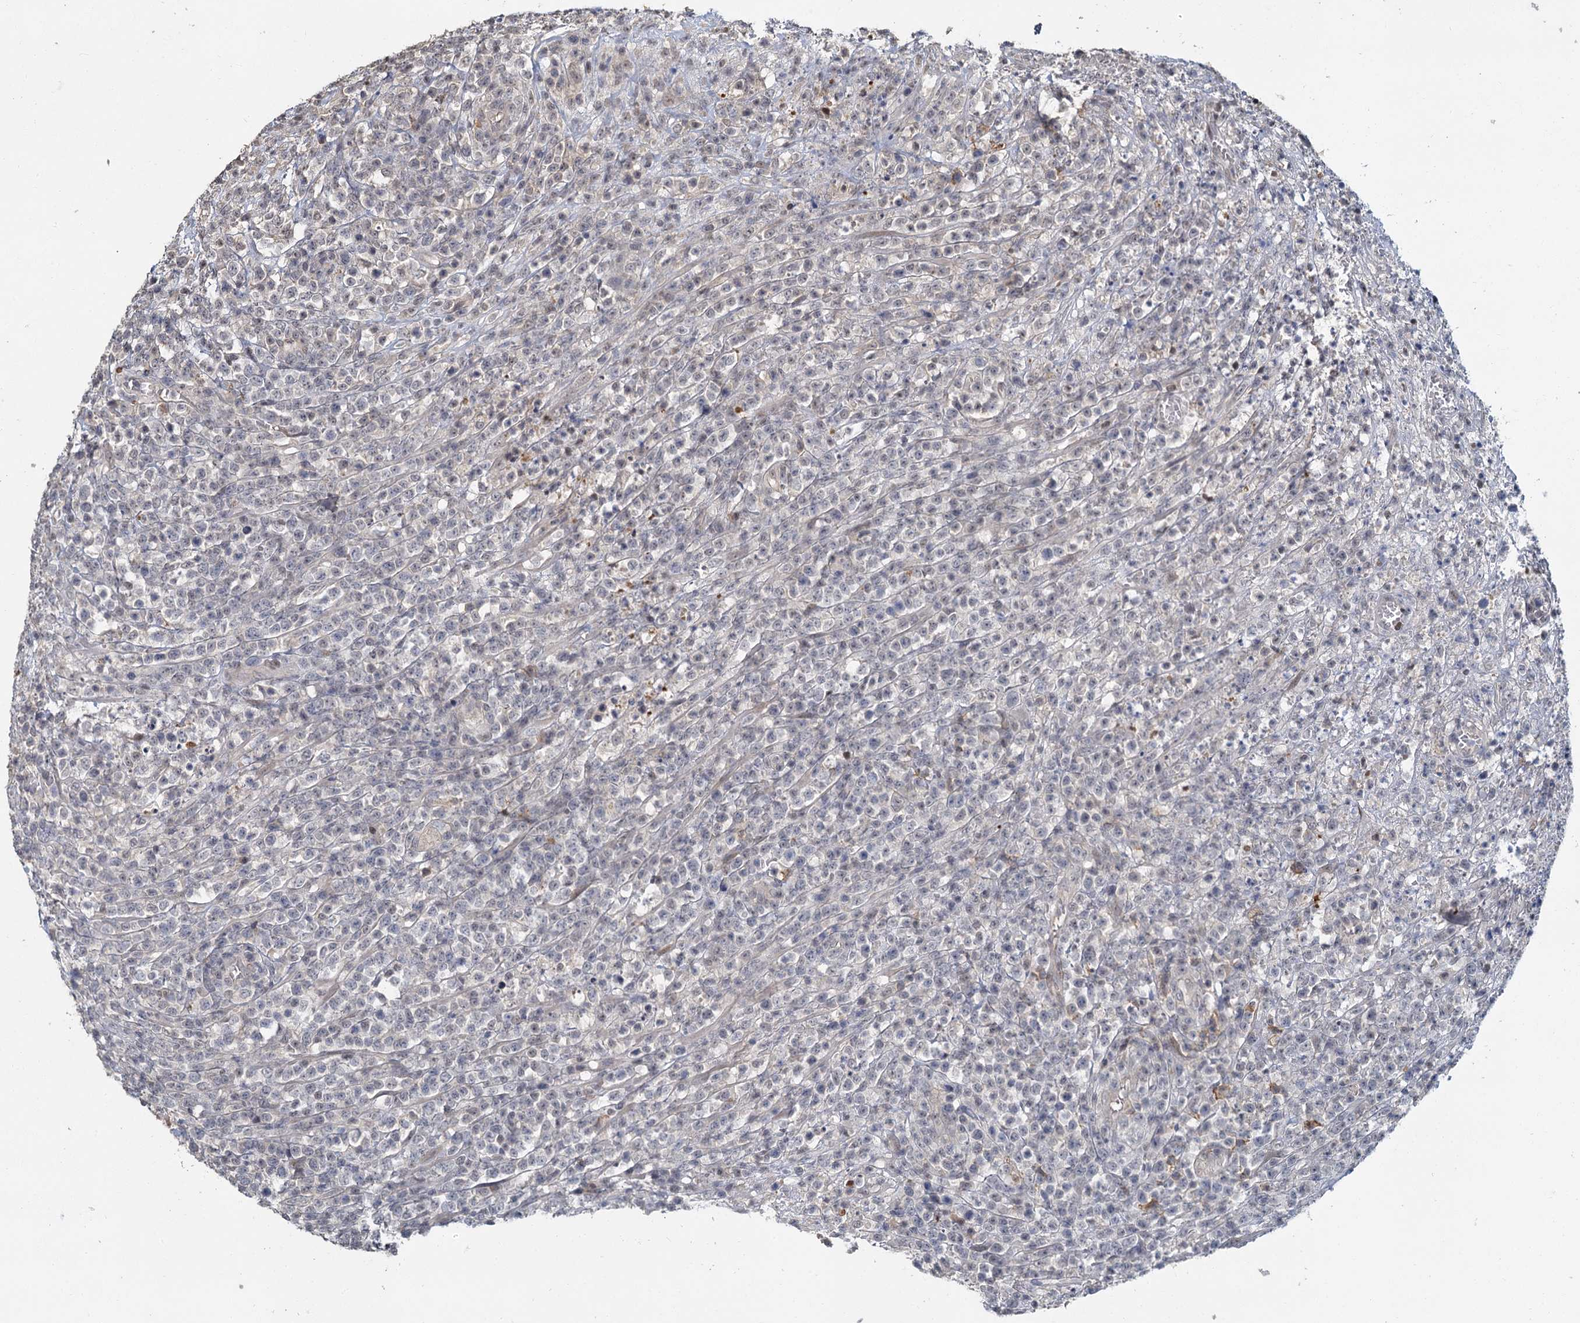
{"staining": {"intensity": "negative", "quantity": "none", "location": "none"}, "tissue": "lymphoma", "cell_type": "Tumor cells", "image_type": "cancer", "snomed": [{"axis": "morphology", "description": "Malignant lymphoma, non-Hodgkin's type, High grade"}, {"axis": "topography", "description": "Colon"}], "caption": "Photomicrograph shows no significant protein expression in tumor cells of lymphoma.", "gene": "MUCL1", "patient": {"sex": "female", "age": 53}}